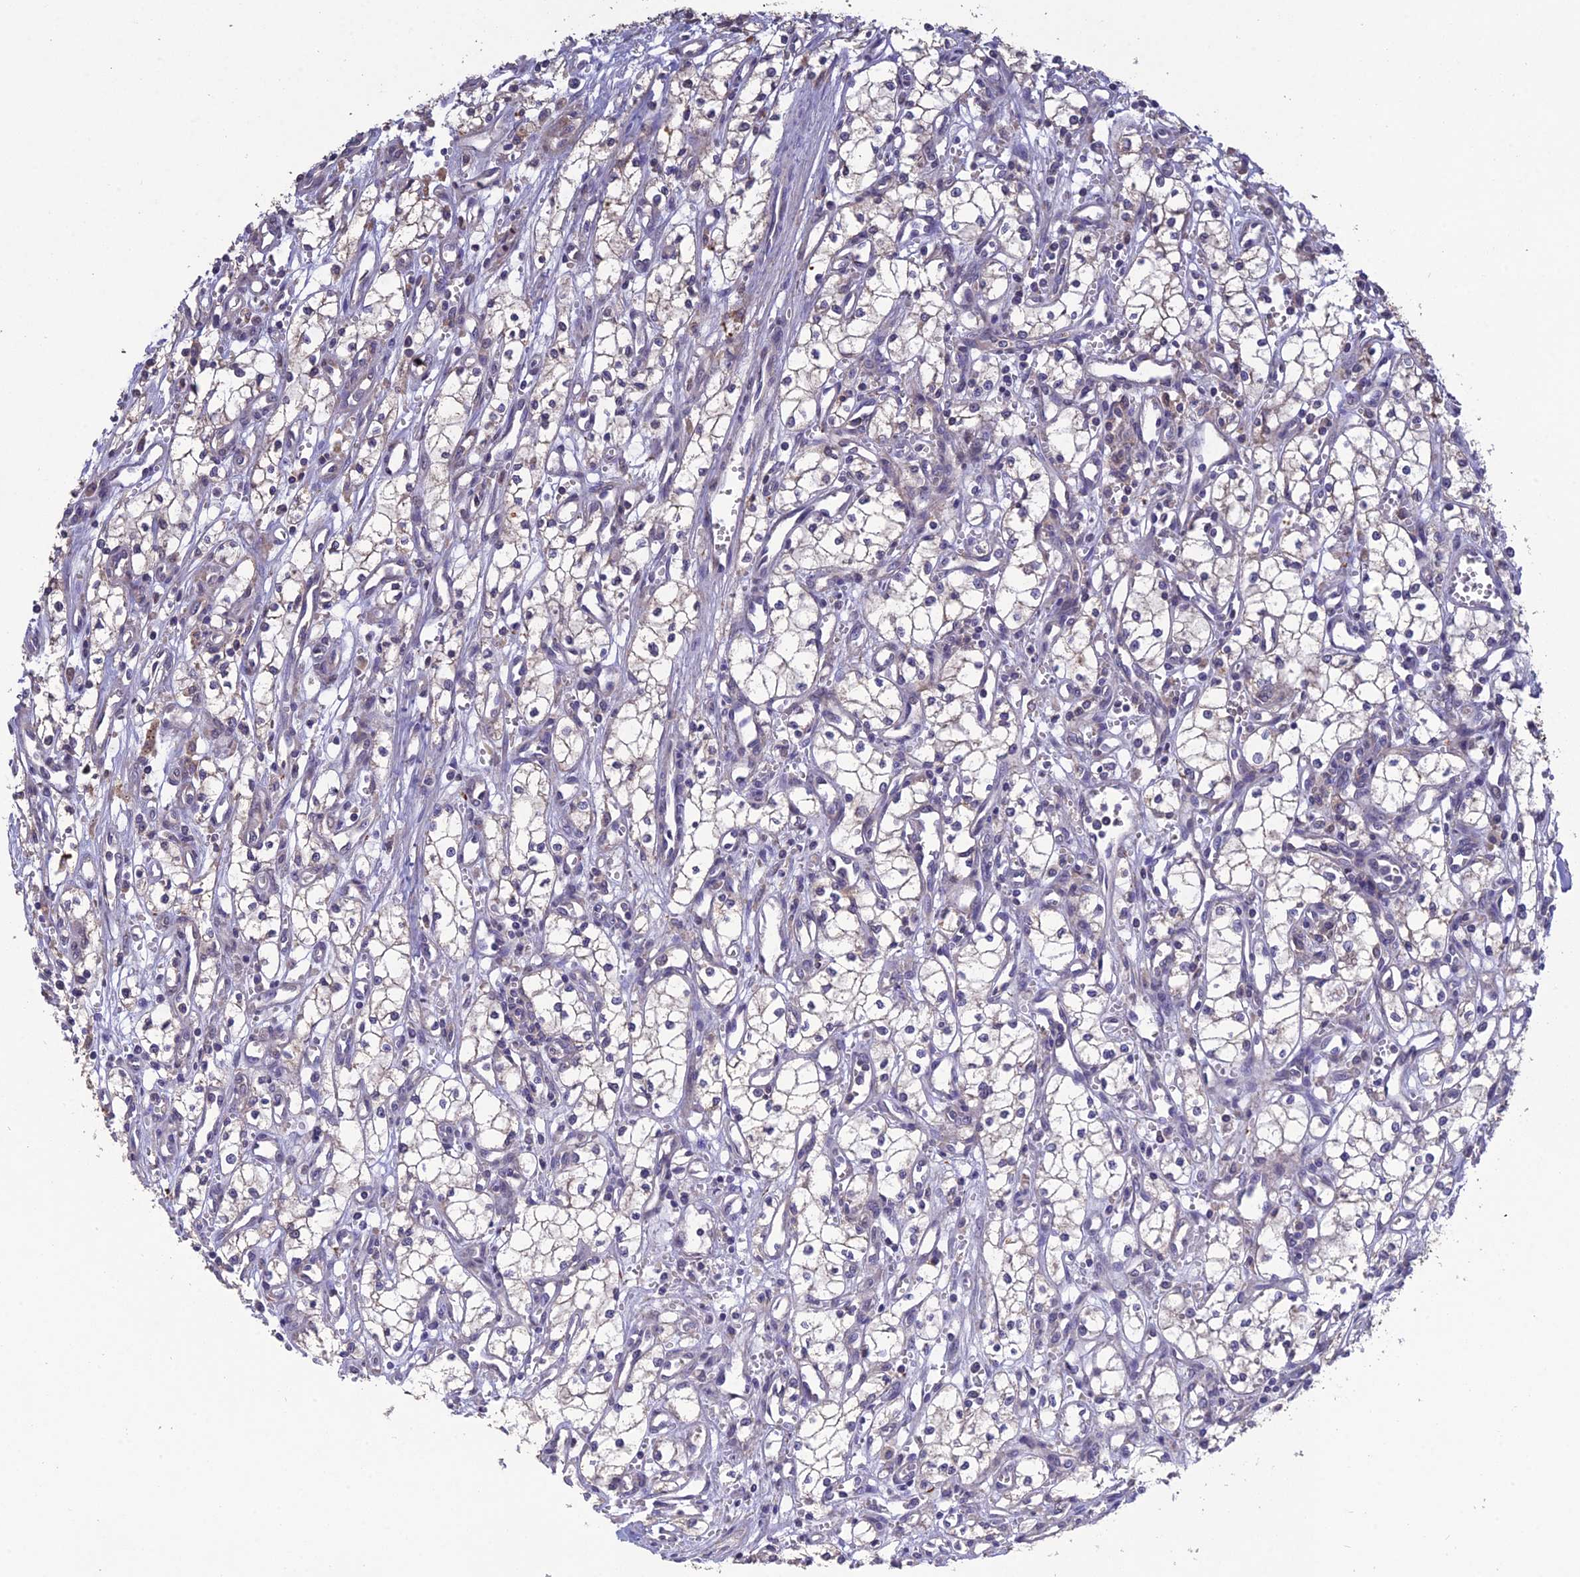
{"staining": {"intensity": "negative", "quantity": "none", "location": "none"}, "tissue": "renal cancer", "cell_type": "Tumor cells", "image_type": "cancer", "snomed": [{"axis": "morphology", "description": "Adenocarcinoma, NOS"}, {"axis": "topography", "description": "Kidney"}], "caption": "Tumor cells show no significant expression in renal adenocarcinoma.", "gene": "SLC39A13", "patient": {"sex": "male", "age": 59}}